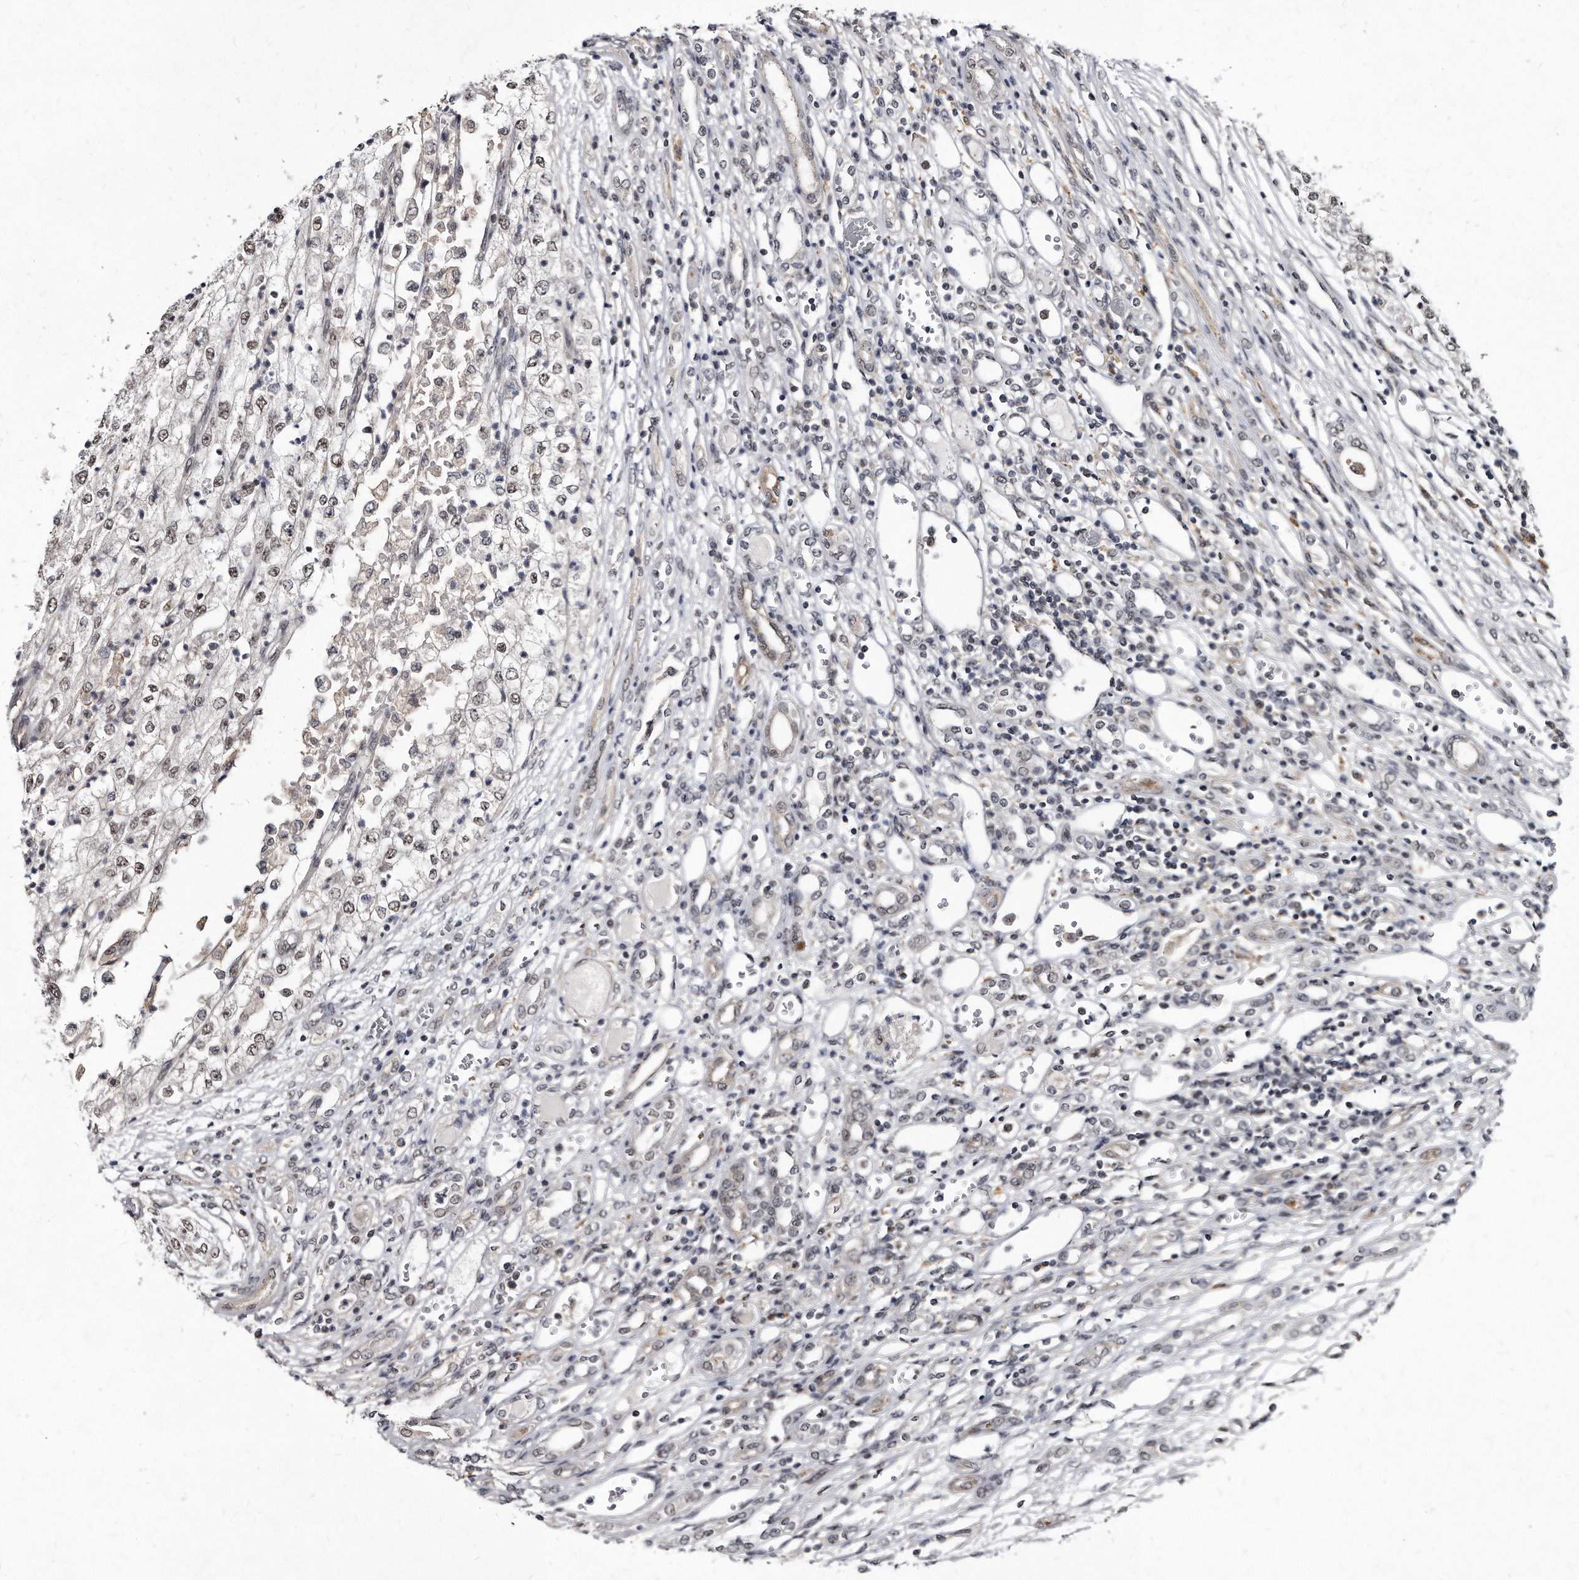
{"staining": {"intensity": "weak", "quantity": ">75%", "location": "nuclear"}, "tissue": "renal cancer", "cell_type": "Tumor cells", "image_type": "cancer", "snomed": [{"axis": "morphology", "description": "Adenocarcinoma, NOS"}, {"axis": "topography", "description": "Kidney"}], "caption": "A histopathology image of human renal cancer stained for a protein reveals weak nuclear brown staining in tumor cells. (DAB IHC with brightfield microscopy, high magnification).", "gene": "KLHDC3", "patient": {"sex": "female", "age": 54}}